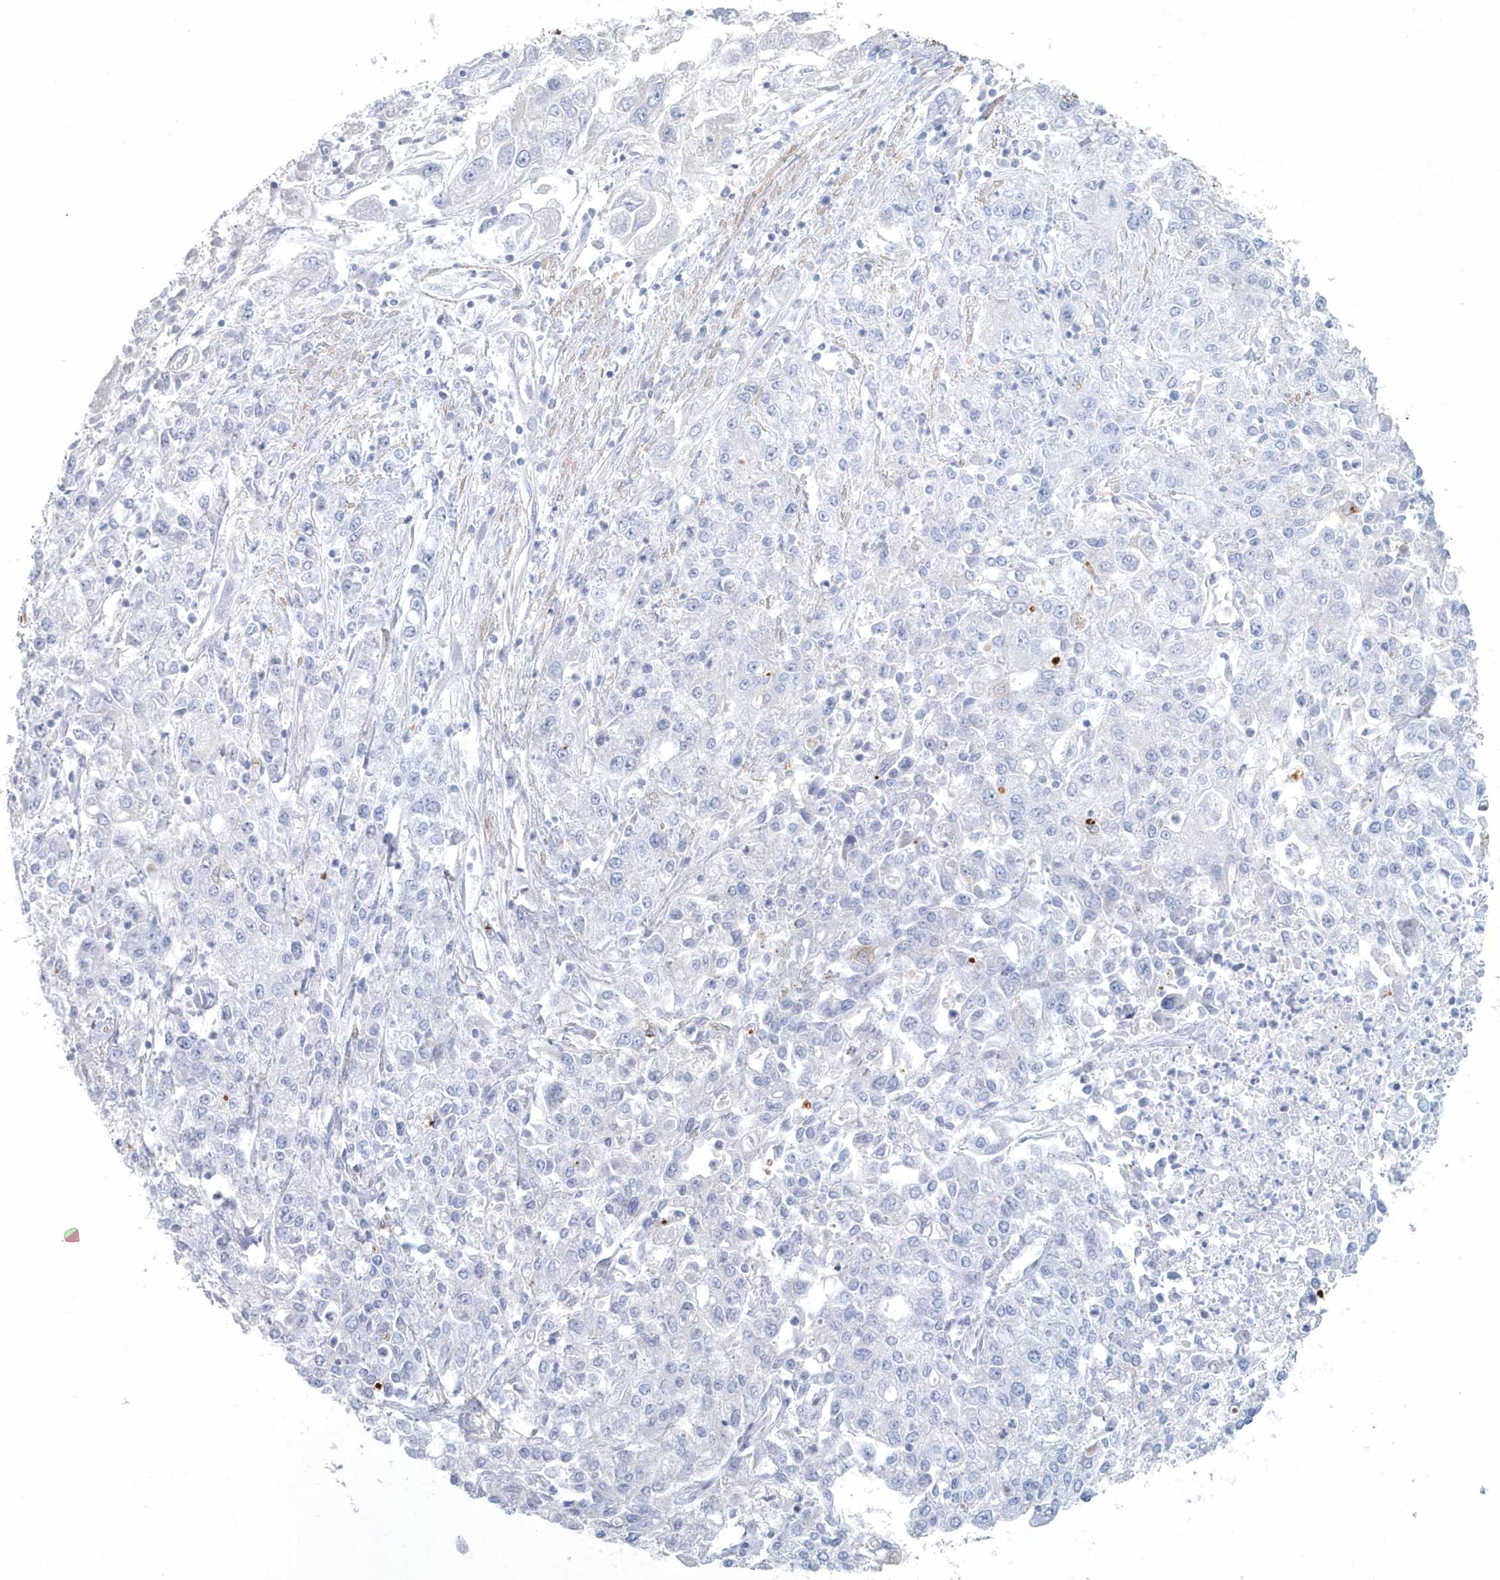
{"staining": {"intensity": "negative", "quantity": "none", "location": "none"}, "tissue": "endometrial cancer", "cell_type": "Tumor cells", "image_type": "cancer", "snomed": [{"axis": "morphology", "description": "Adenocarcinoma, NOS"}, {"axis": "topography", "description": "Endometrium"}], "caption": "This is an immunohistochemistry image of endometrial cancer. There is no expression in tumor cells.", "gene": "MYOT", "patient": {"sex": "female", "age": 49}}